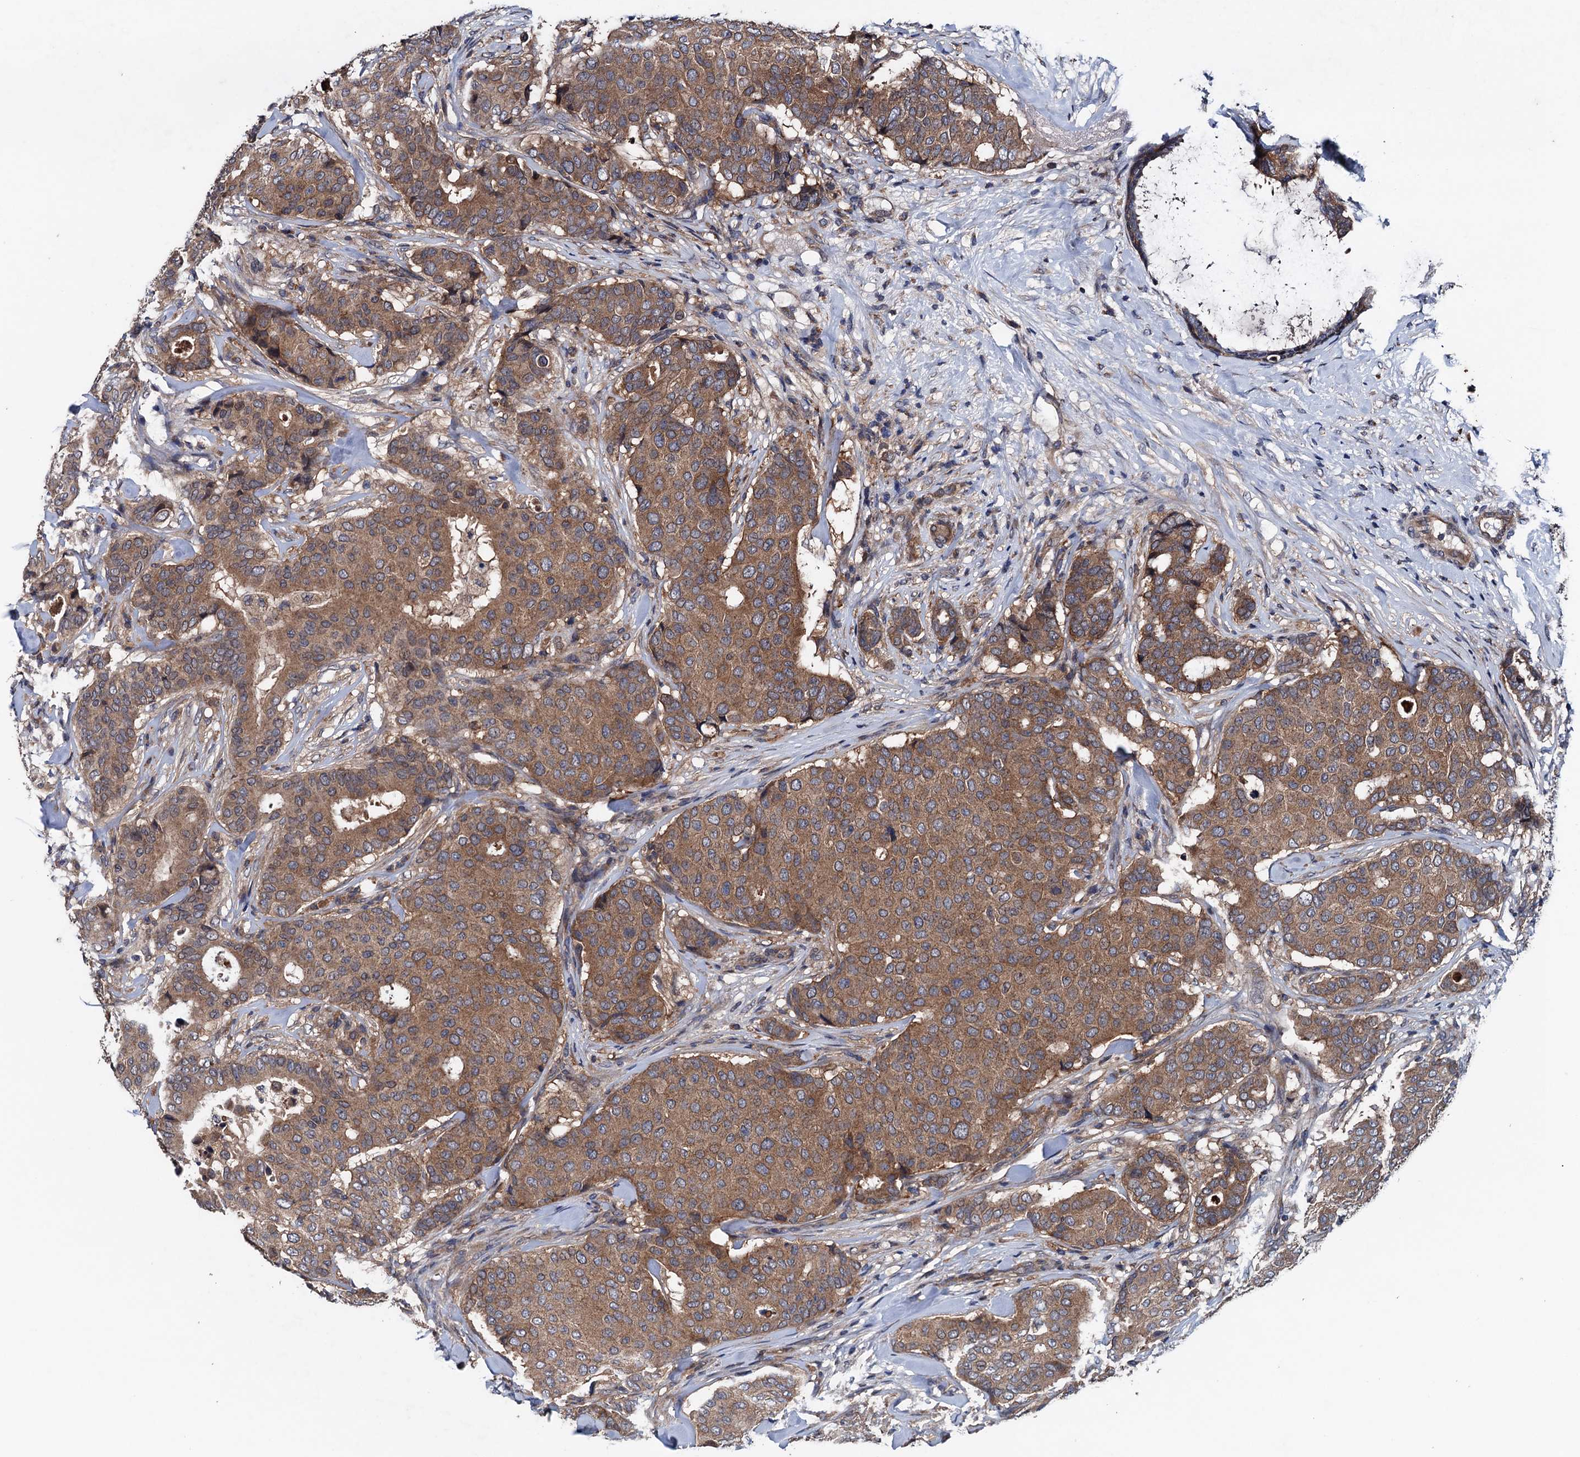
{"staining": {"intensity": "moderate", "quantity": ">75%", "location": "cytoplasmic/membranous"}, "tissue": "breast cancer", "cell_type": "Tumor cells", "image_type": "cancer", "snomed": [{"axis": "morphology", "description": "Duct carcinoma"}, {"axis": "topography", "description": "Breast"}], "caption": "DAB (3,3'-diaminobenzidine) immunohistochemical staining of breast invasive ductal carcinoma demonstrates moderate cytoplasmic/membranous protein positivity in about >75% of tumor cells.", "gene": "BLTP3B", "patient": {"sex": "female", "age": 75}}